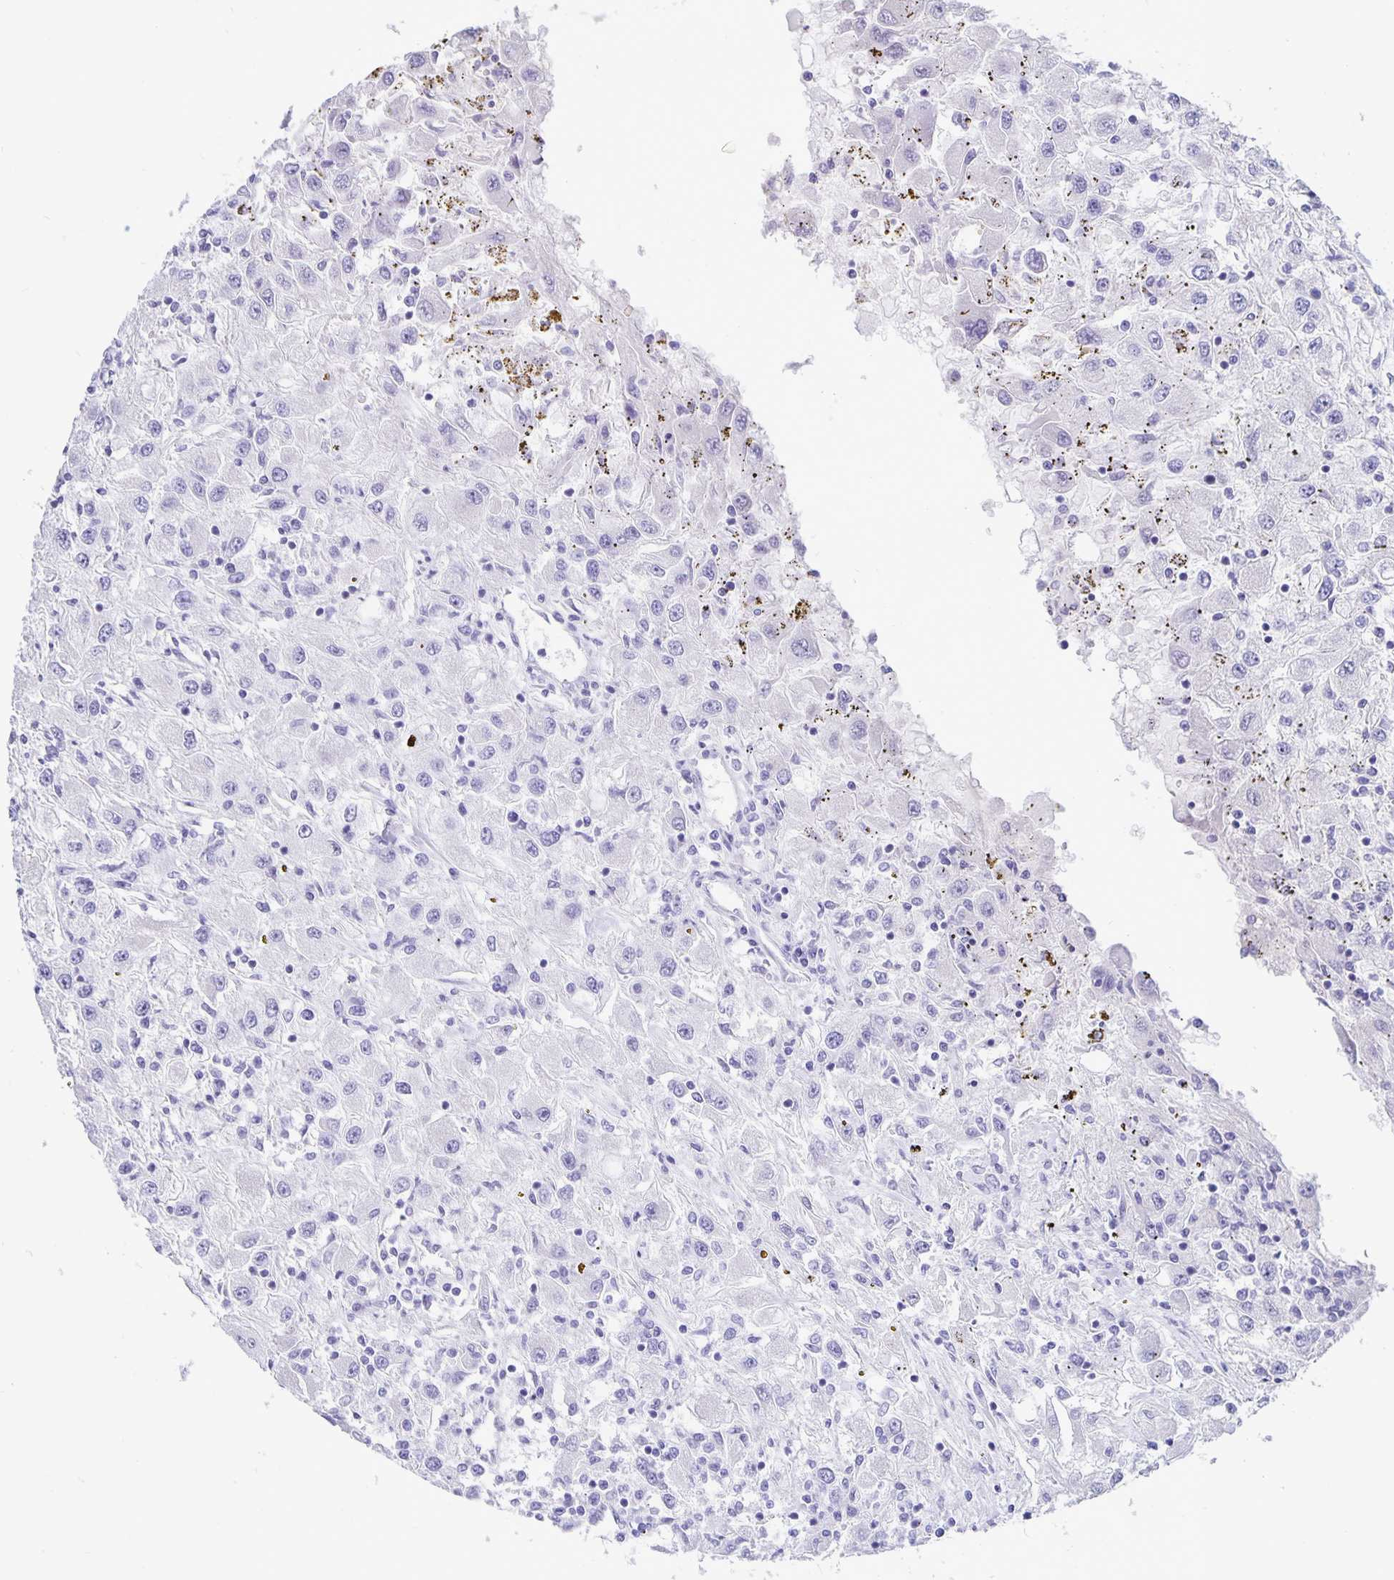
{"staining": {"intensity": "negative", "quantity": "none", "location": "none"}, "tissue": "renal cancer", "cell_type": "Tumor cells", "image_type": "cancer", "snomed": [{"axis": "morphology", "description": "Adenocarcinoma, NOS"}, {"axis": "topography", "description": "Kidney"}], "caption": "Tumor cells show no significant staining in renal cancer (adenocarcinoma).", "gene": "ERMN", "patient": {"sex": "female", "age": 67}}